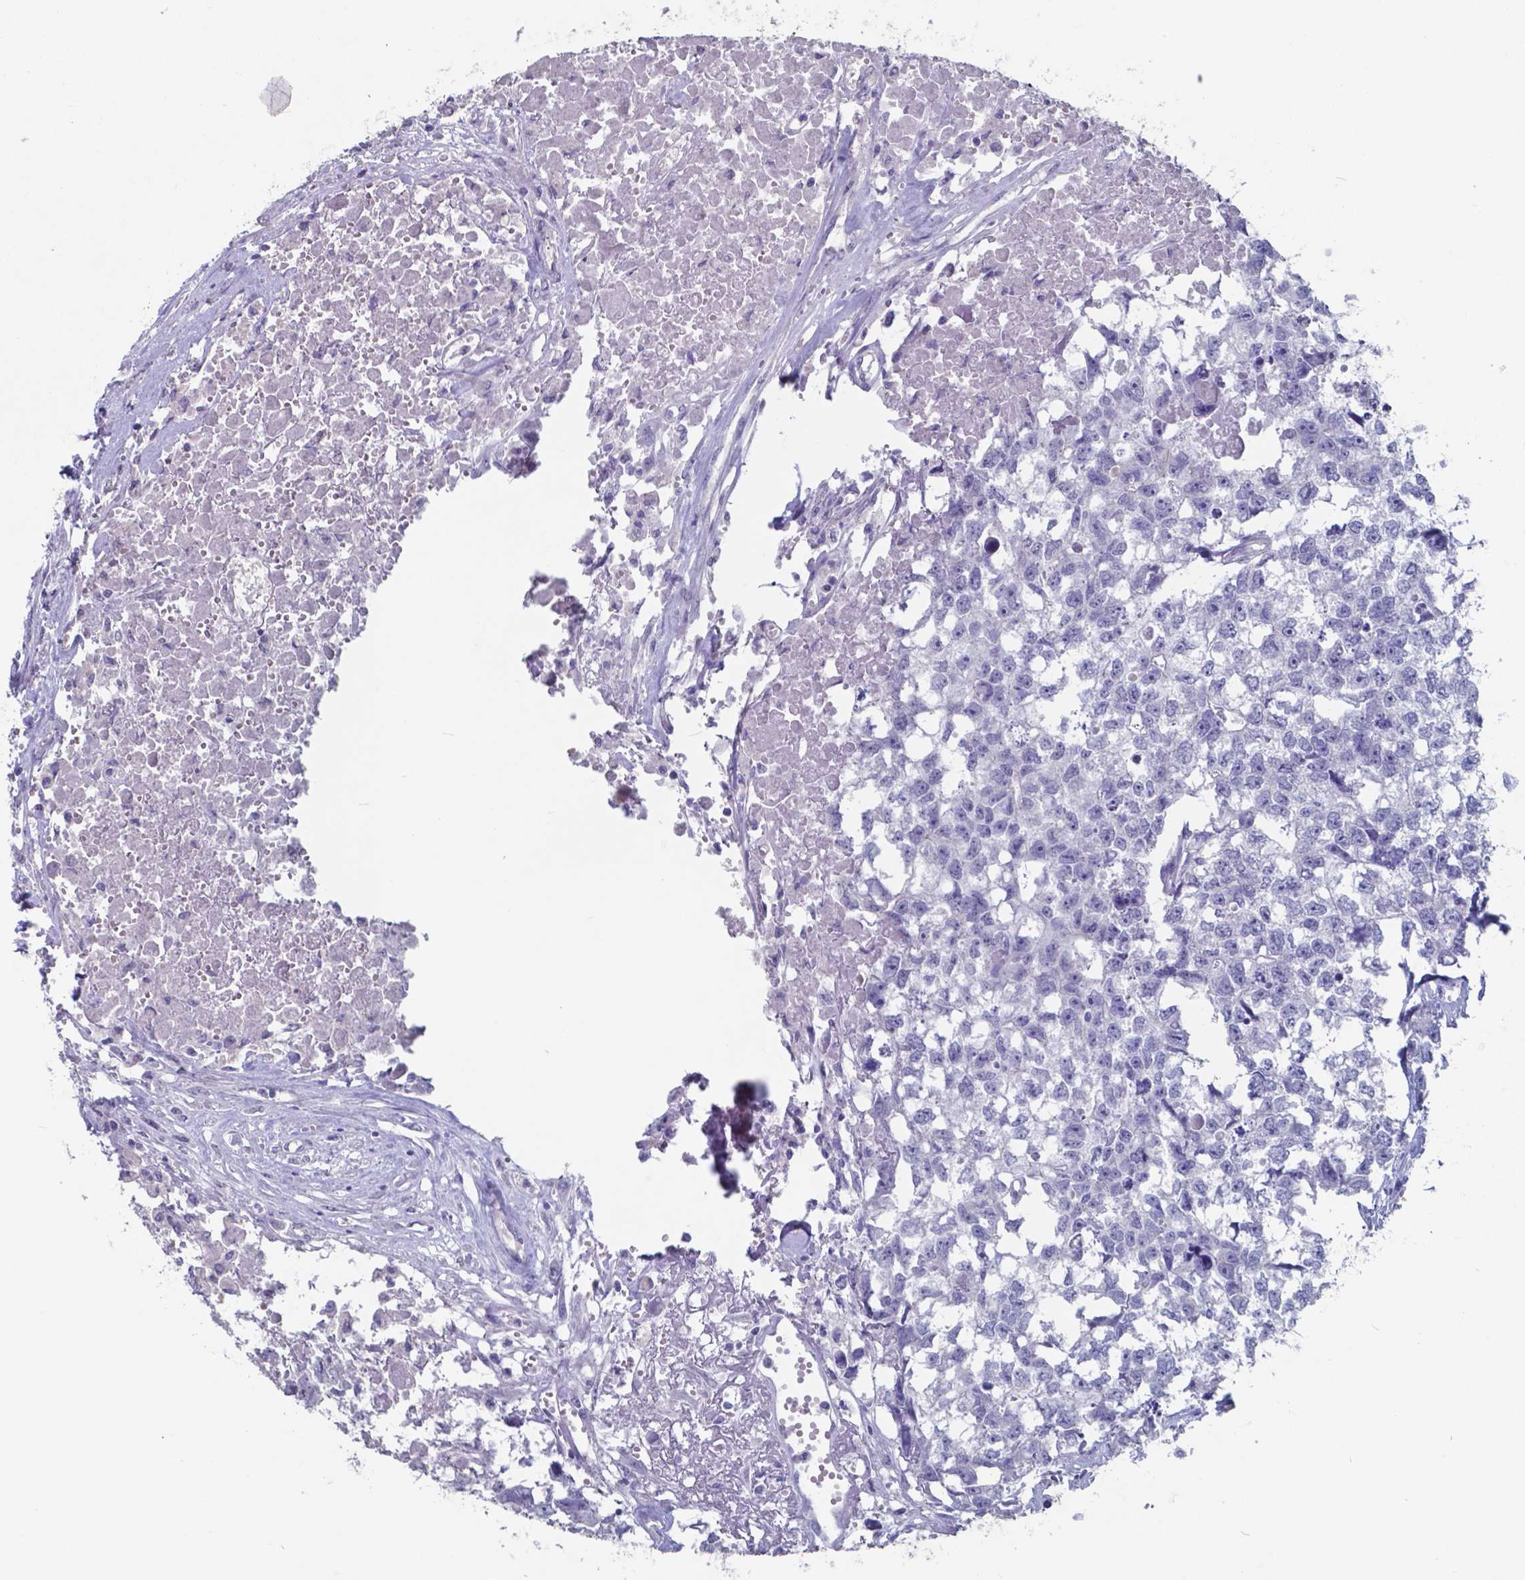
{"staining": {"intensity": "negative", "quantity": "none", "location": "none"}, "tissue": "testis cancer", "cell_type": "Tumor cells", "image_type": "cancer", "snomed": [{"axis": "morphology", "description": "Carcinoma, Embryonal, NOS"}, {"axis": "morphology", "description": "Teratoma, malignant, NOS"}, {"axis": "topography", "description": "Testis"}], "caption": "Embryonal carcinoma (testis) was stained to show a protein in brown. There is no significant staining in tumor cells. (Immunohistochemistry (ihc), brightfield microscopy, high magnification).", "gene": "TTR", "patient": {"sex": "male", "age": 44}}